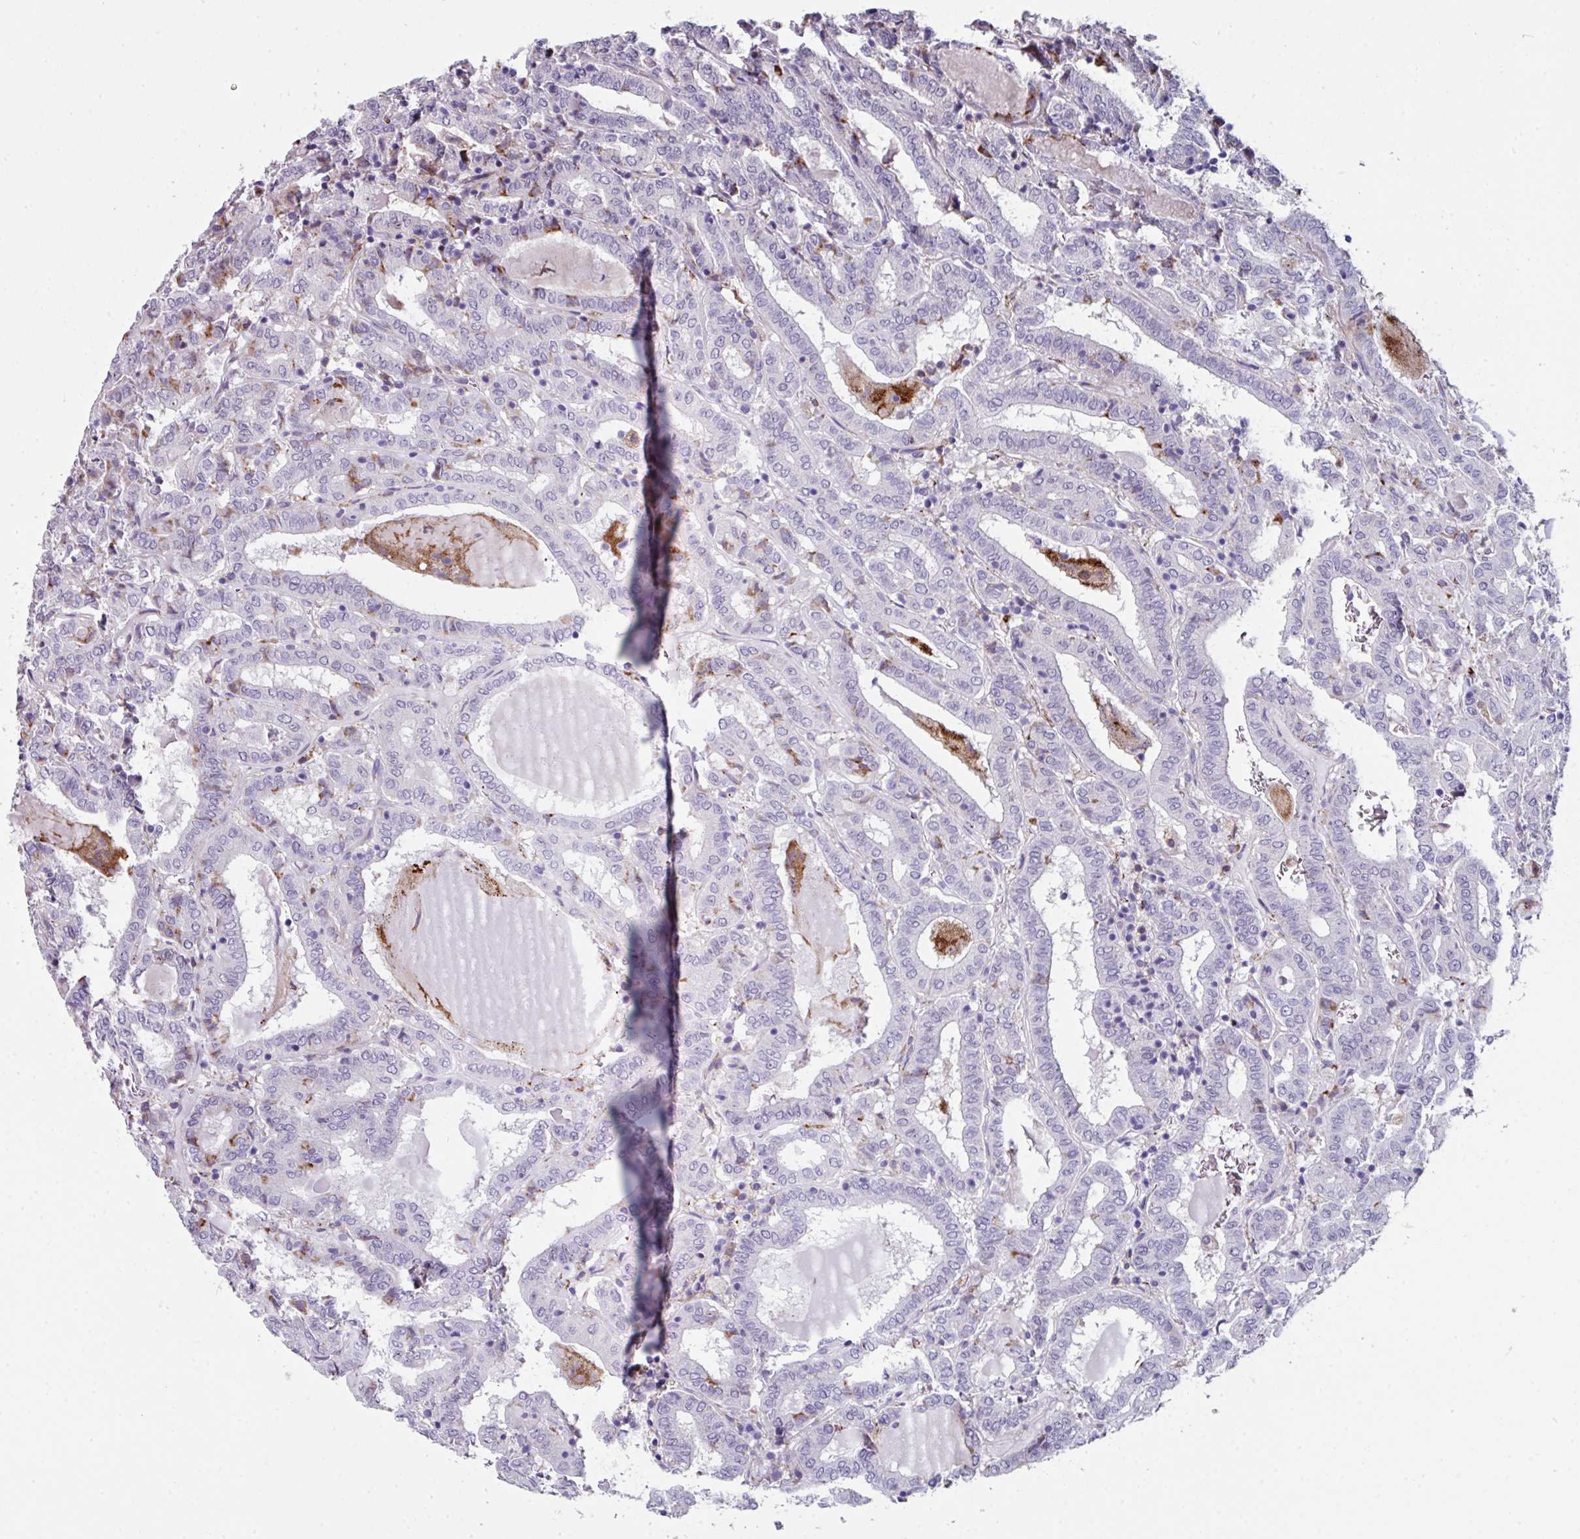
{"staining": {"intensity": "negative", "quantity": "none", "location": "none"}, "tissue": "thyroid cancer", "cell_type": "Tumor cells", "image_type": "cancer", "snomed": [{"axis": "morphology", "description": "Papillary adenocarcinoma, NOS"}, {"axis": "topography", "description": "Thyroid gland"}], "caption": "Photomicrograph shows no protein positivity in tumor cells of thyroid cancer (papillary adenocarcinoma) tissue.", "gene": "BMS1", "patient": {"sex": "female", "age": 72}}